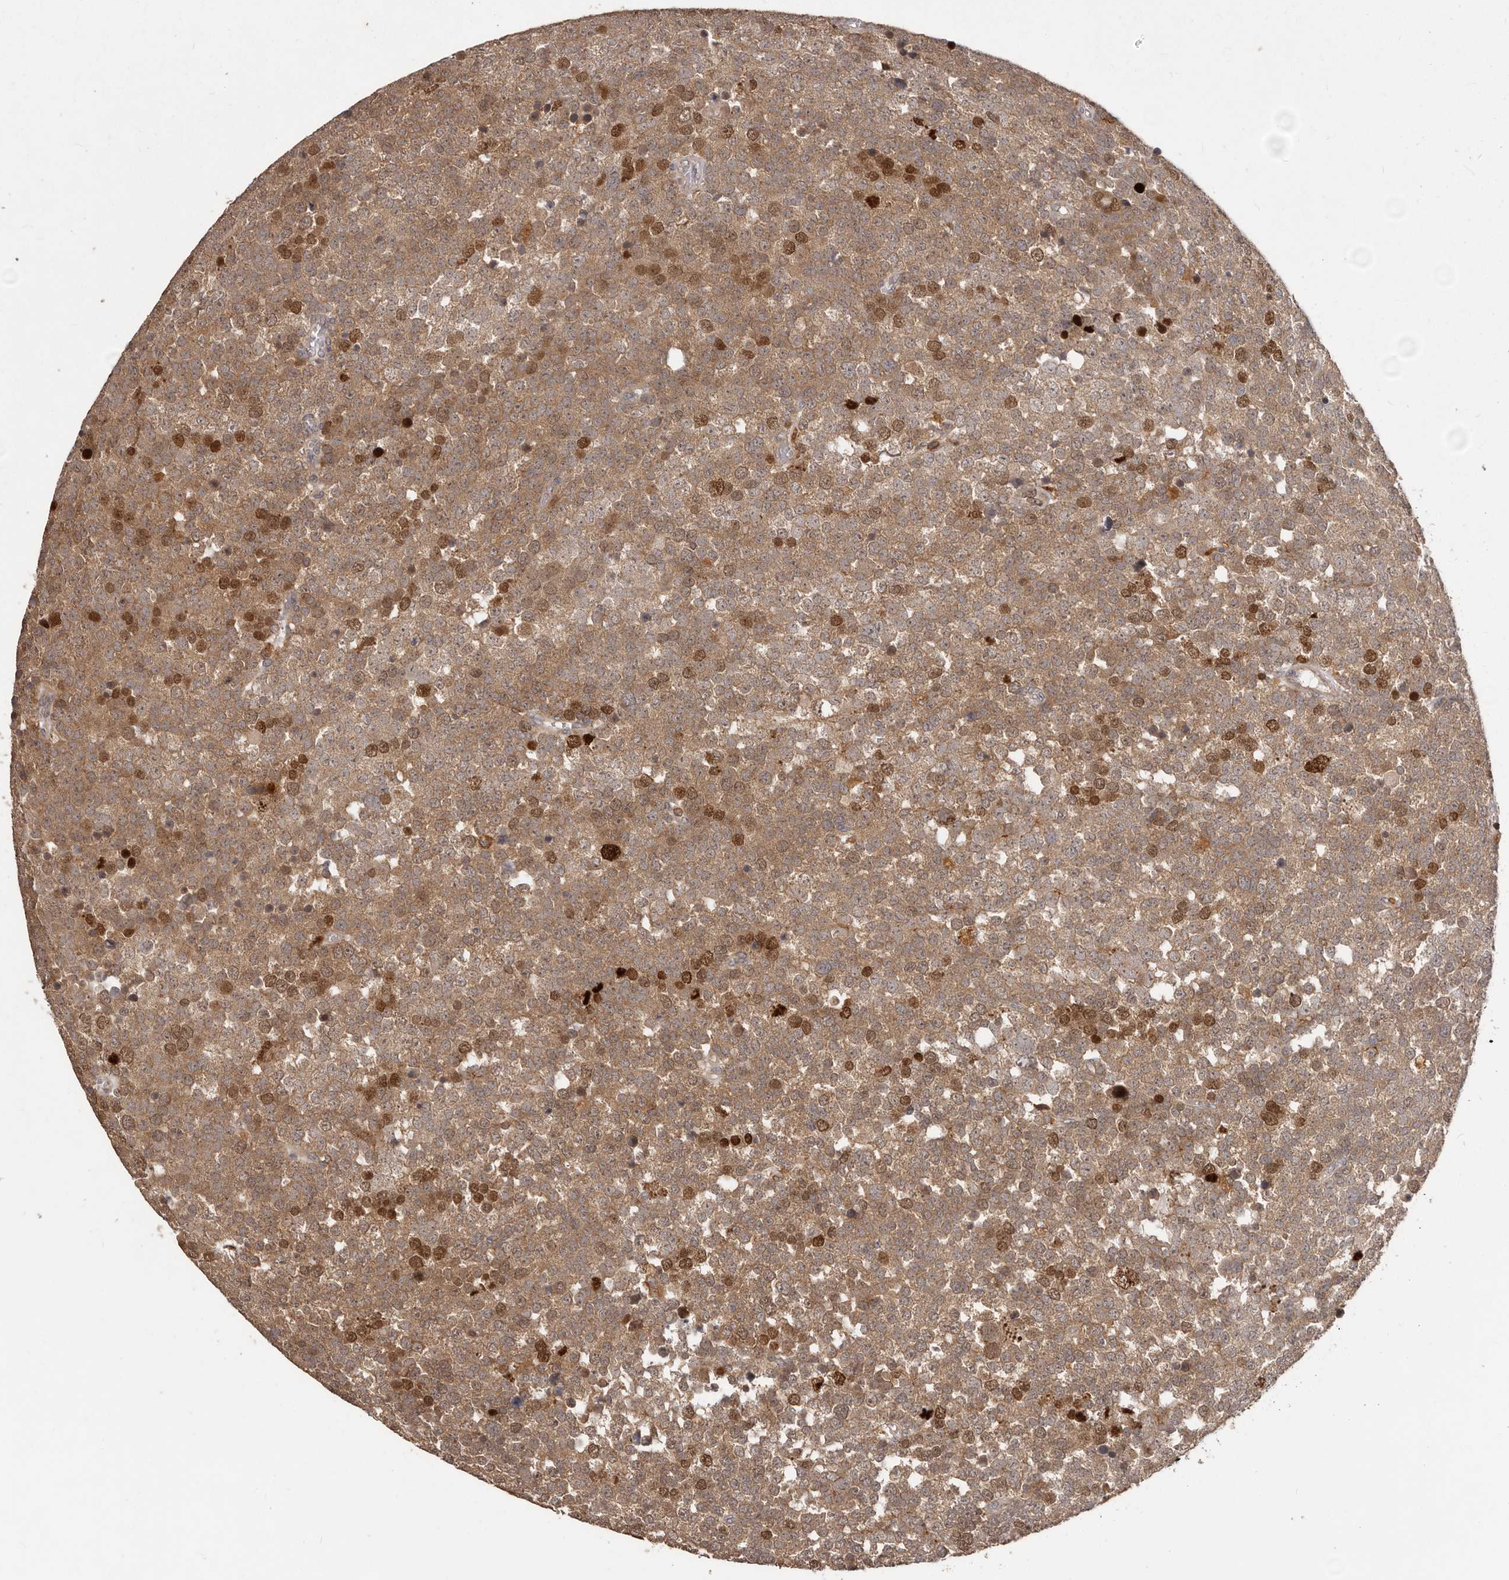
{"staining": {"intensity": "moderate", "quantity": ">75%", "location": "cytoplasmic/membranous,nuclear"}, "tissue": "testis cancer", "cell_type": "Tumor cells", "image_type": "cancer", "snomed": [{"axis": "morphology", "description": "Seminoma, NOS"}, {"axis": "topography", "description": "Testis"}], "caption": "This photomicrograph exhibits immunohistochemistry staining of human testis seminoma, with medium moderate cytoplasmic/membranous and nuclear staining in about >75% of tumor cells.", "gene": "RNF187", "patient": {"sex": "male", "age": 71}}